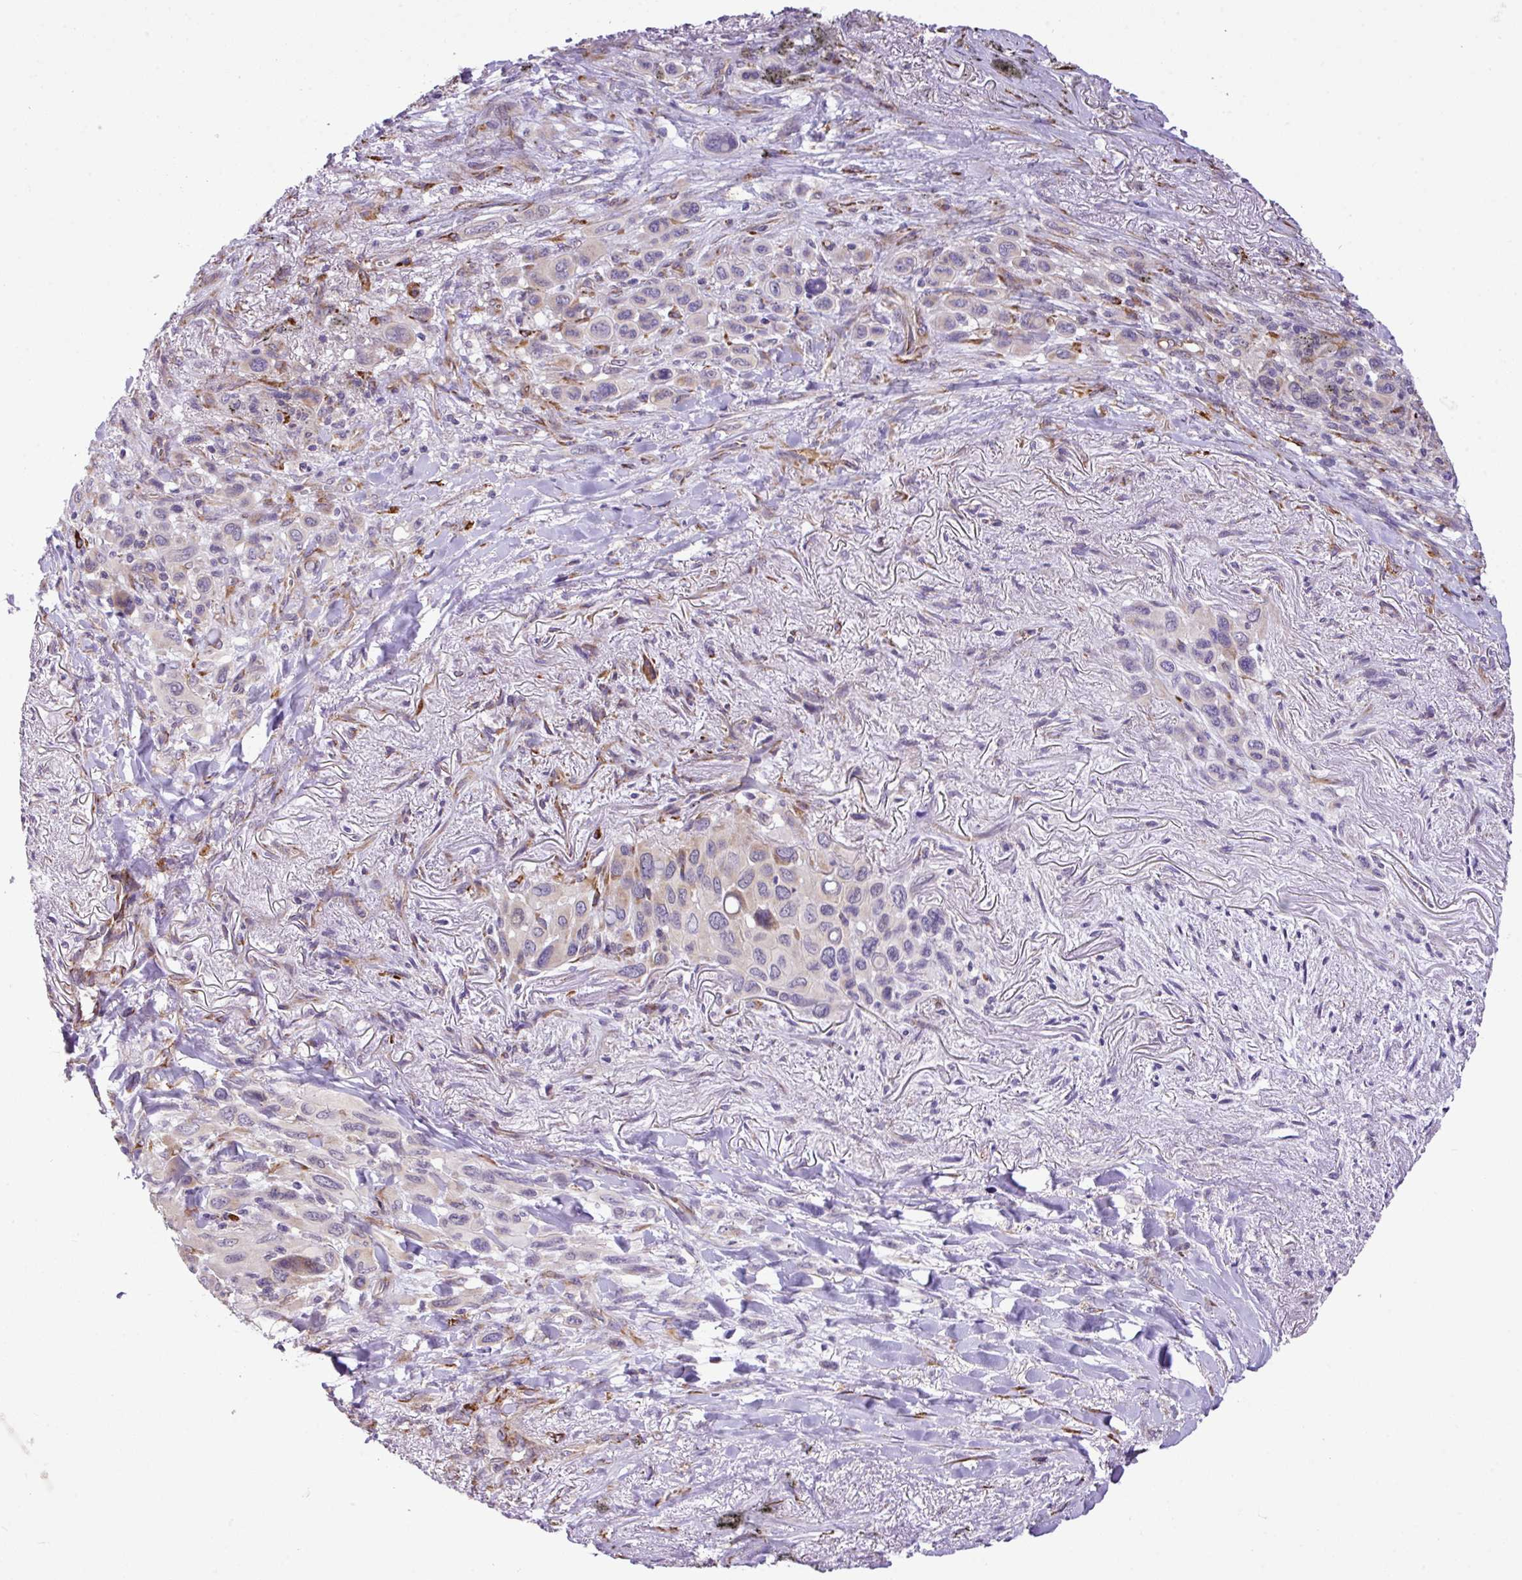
{"staining": {"intensity": "moderate", "quantity": "<25%", "location": "cytoplasmic/membranous"}, "tissue": "melanoma", "cell_type": "Tumor cells", "image_type": "cancer", "snomed": [{"axis": "morphology", "description": "Malignant melanoma, Metastatic site"}, {"axis": "topography", "description": "Lung"}], "caption": "Immunohistochemical staining of human malignant melanoma (metastatic site) shows low levels of moderate cytoplasmic/membranous staining in approximately <25% of tumor cells.", "gene": "CFAP97", "patient": {"sex": "male", "age": 48}}